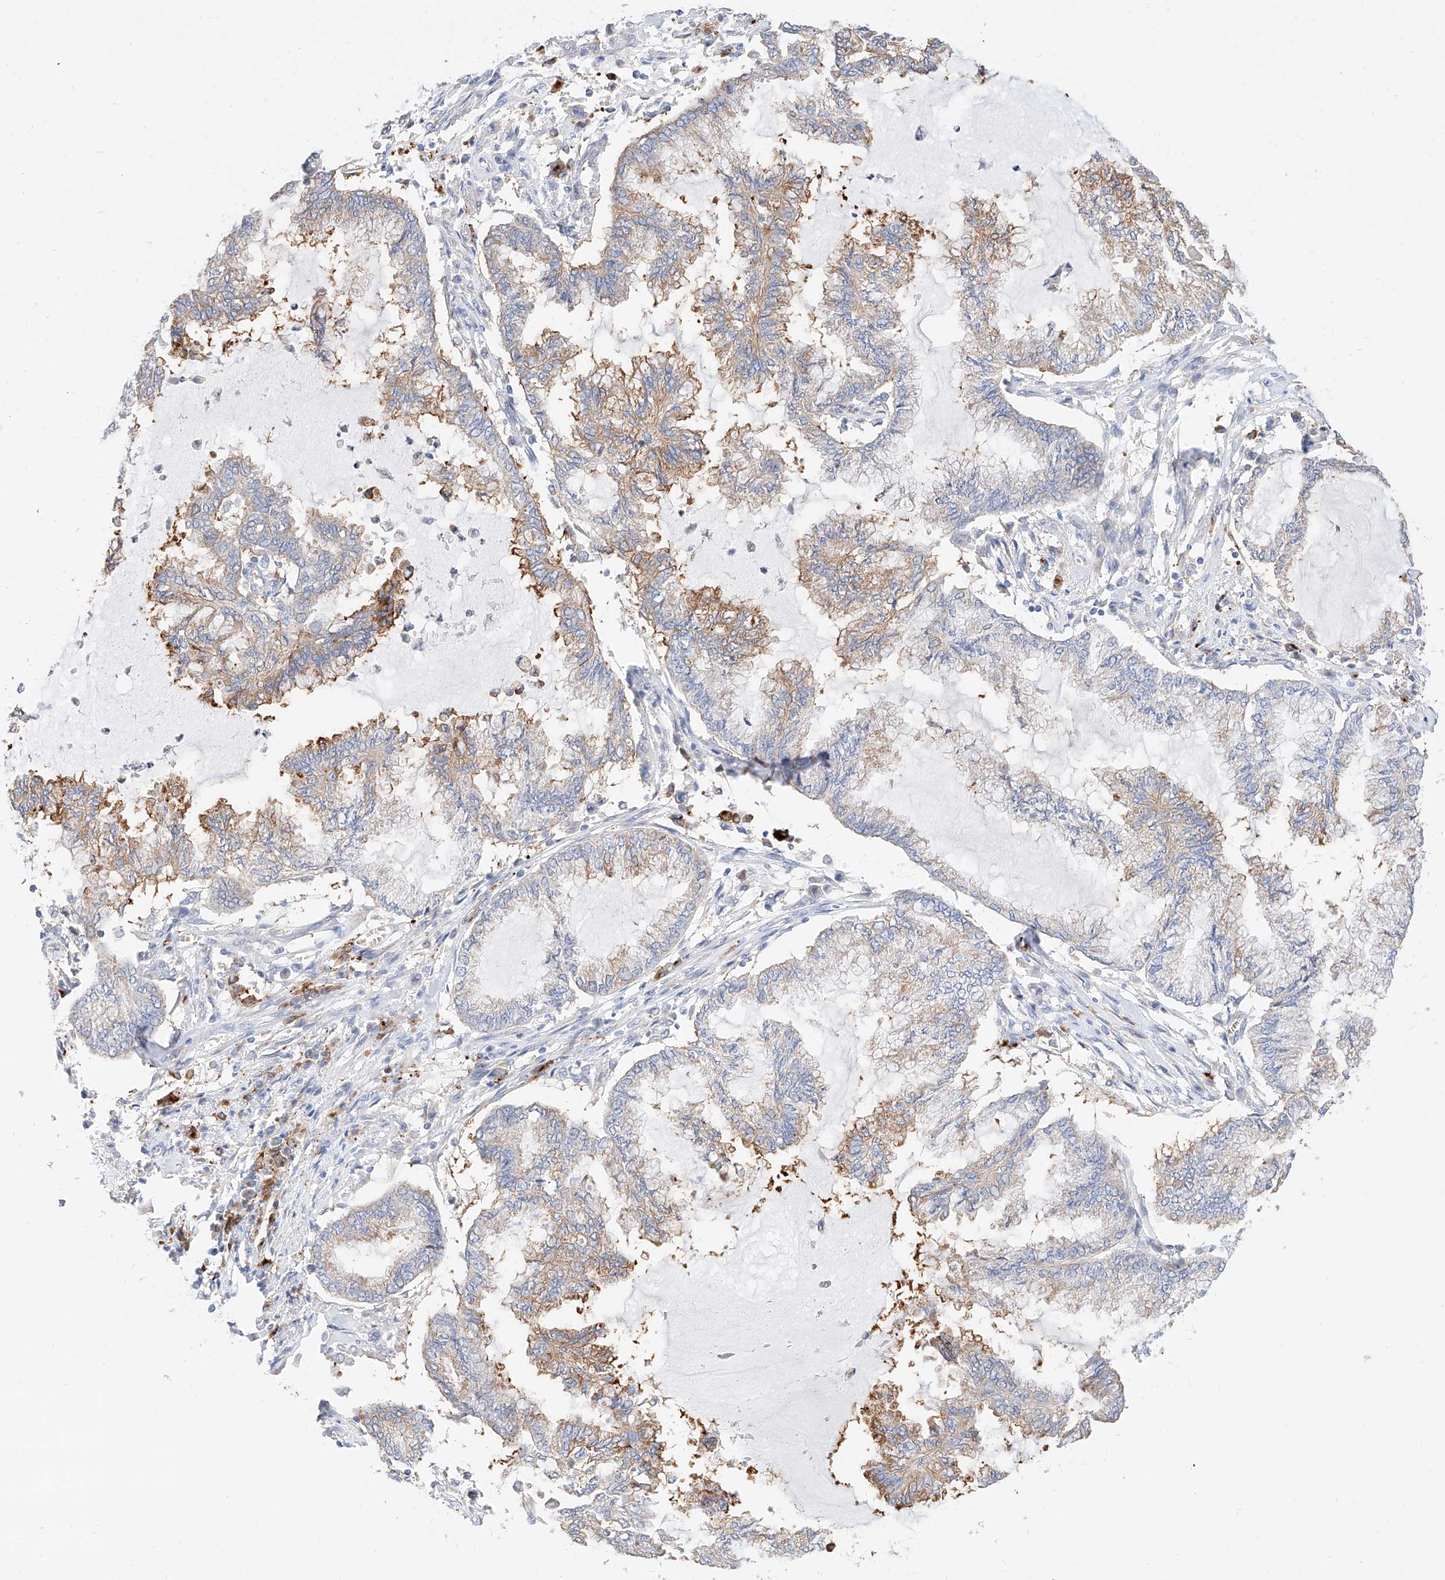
{"staining": {"intensity": "moderate", "quantity": "25%-75%", "location": "cytoplasmic/membranous"}, "tissue": "endometrial cancer", "cell_type": "Tumor cells", "image_type": "cancer", "snomed": [{"axis": "morphology", "description": "Adenocarcinoma, NOS"}, {"axis": "topography", "description": "Endometrium"}], "caption": "Adenocarcinoma (endometrial) was stained to show a protein in brown. There is medium levels of moderate cytoplasmic/membranous positivity in approximately 25%-75% of tumor cells. (DAB (3,3'-diaminobenzidine) IHC, brown staining for protein, blue staining for nuclei).", "gene": "GLMN", "patient": {"sex": "female", "age": 86}}